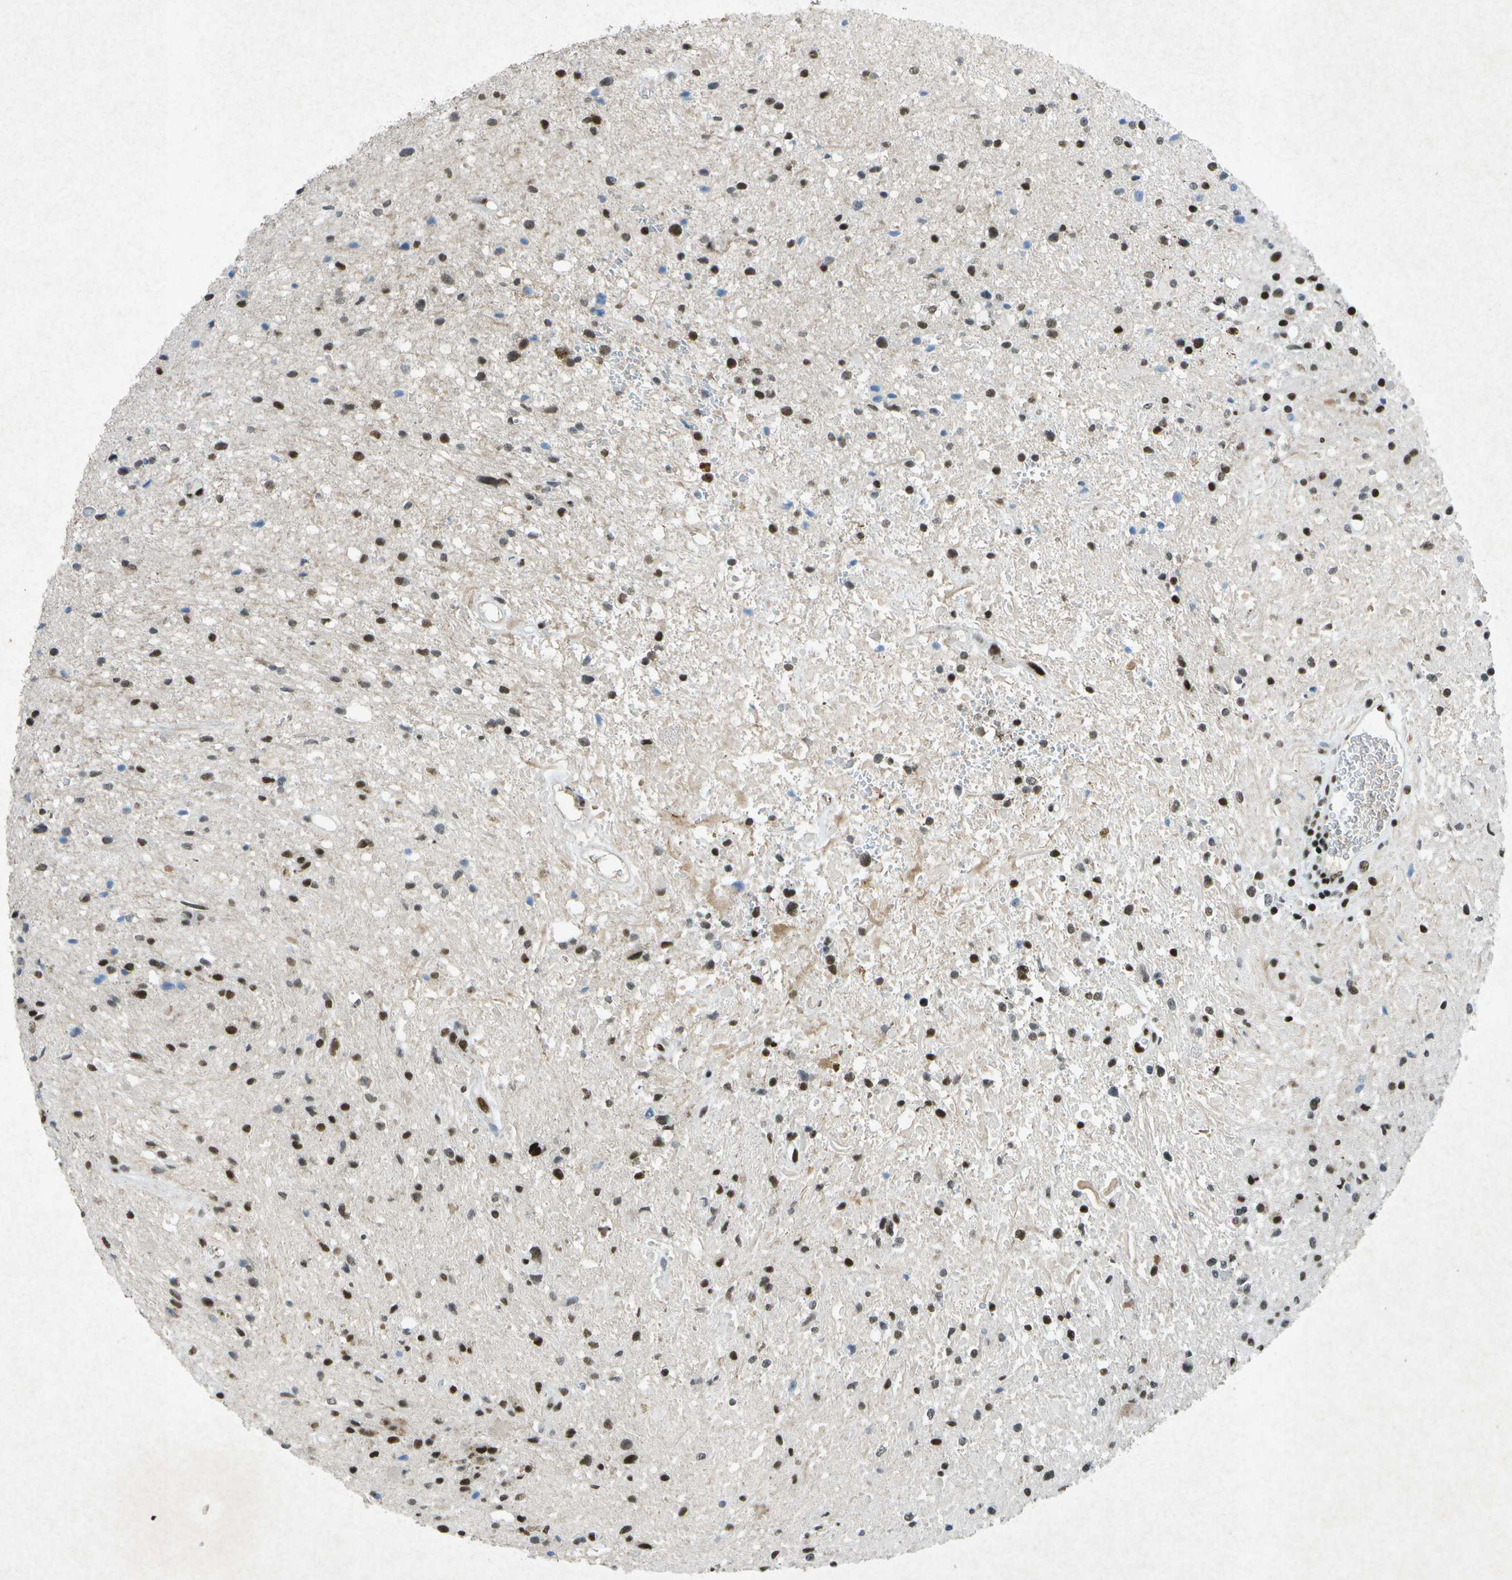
{"staining": {"intensity": "strong", "quantity": ">75%", "location": "nuclear"}, "tissue": "glioma", "cell_type": "Tumor cells", "image_type": "cancer", "snomed": [{"axis": "morphology", "description": "Glioma, malignant, High grade"}, {"axis": "topography", "description": "Brain"}], "caption": "Approximately >75% of tumor cells in malignant high-grade glioma demonstrate strong nuclear protein staining as visualized by brown immunohistochemical staining.", "gene": "MTA2", "patient": {"sex": "male", "age": 33}}